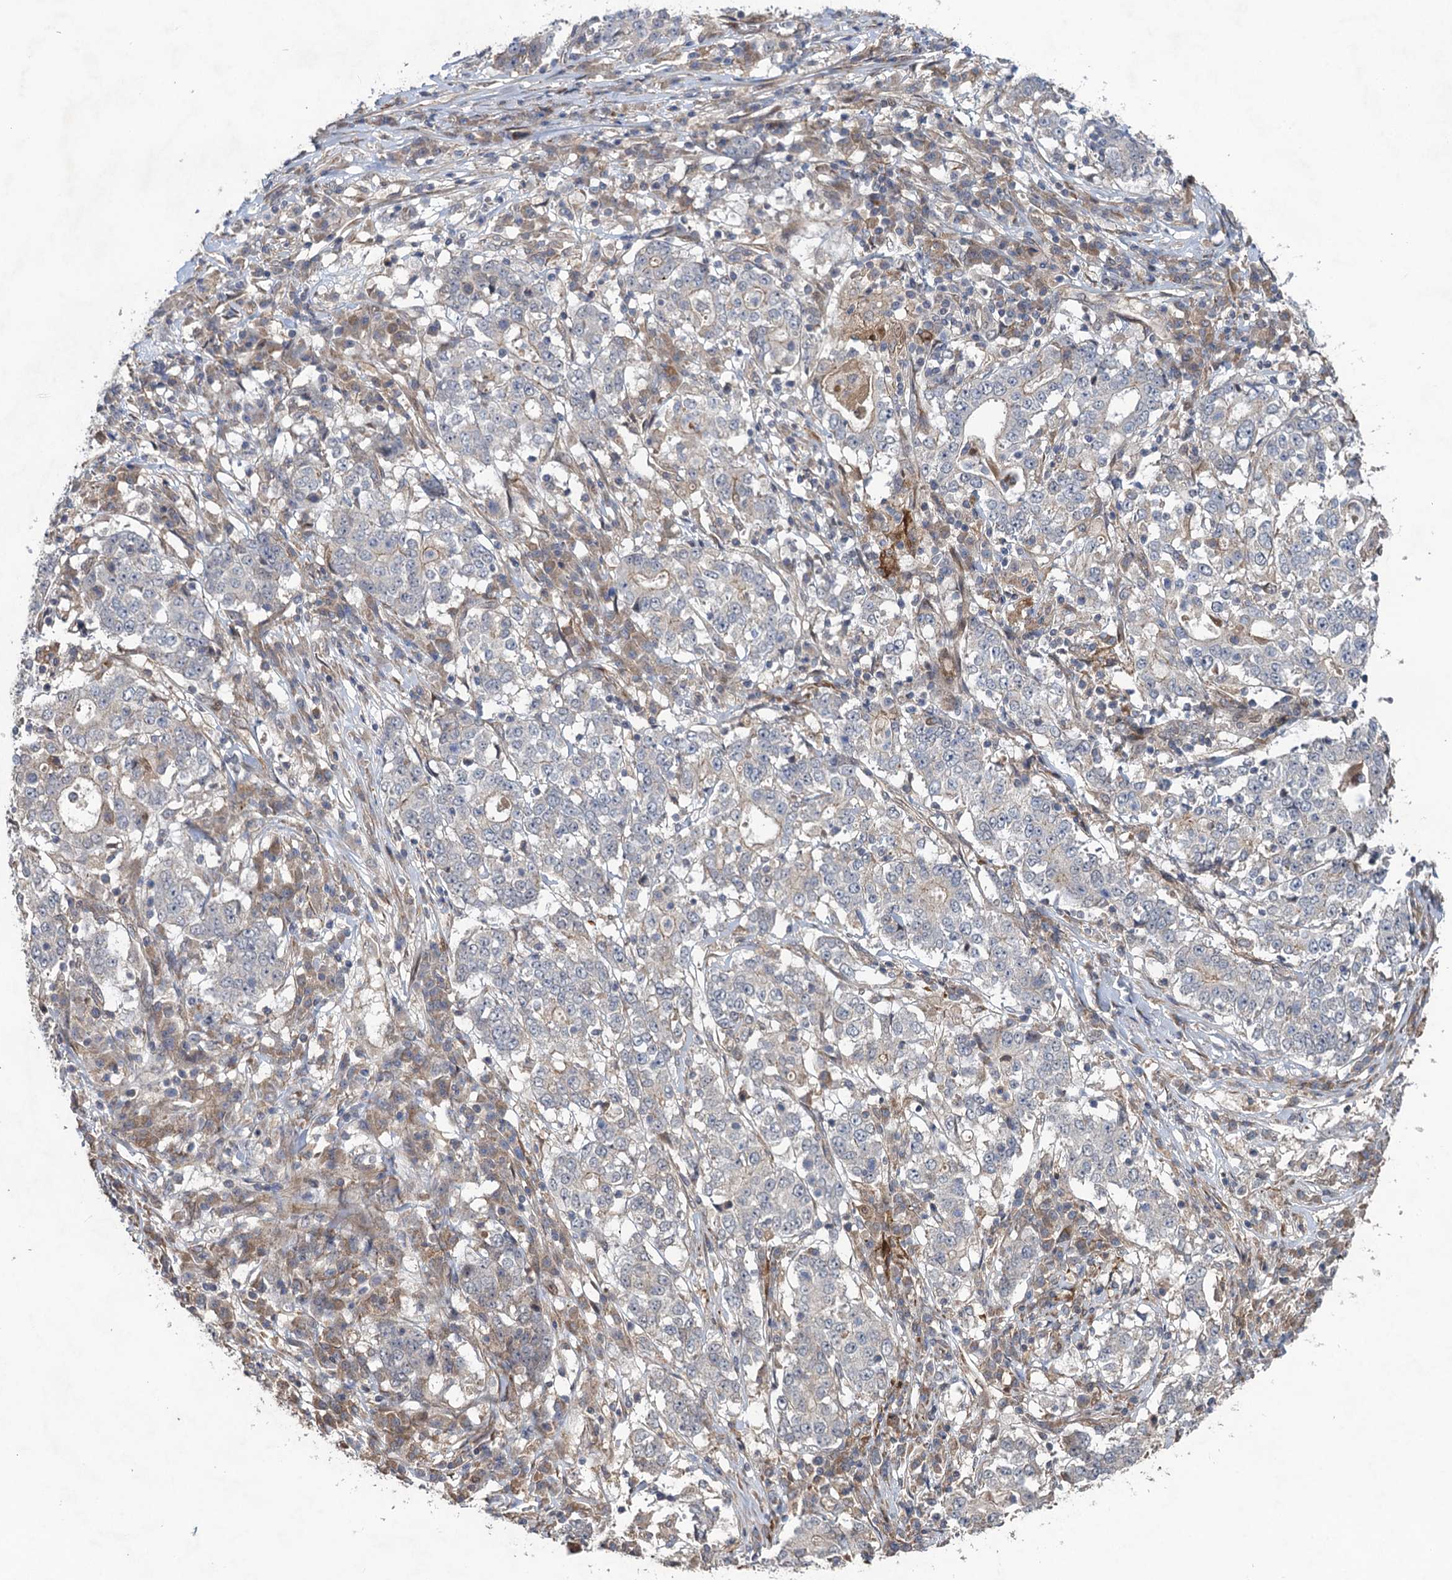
{"staining": {"intensity": "negative", "quantity": "none", "location": "none"}, "tissue": "stomach cancer", "cell_type": "Tumor cells", "image_type": "cancer", "snomed": [{"axis": "morphology", "description": "Adenocarcinoma, NOS"}, {"axis": "topography", "description": "Stomach"}], "caption": "IHC histopathology image of human stomach cancer stained for a protein (brown), which displays no positivity in tumor cells.", "gene": "NUDT22", "patient": {"sex": "male", "age": 59}}